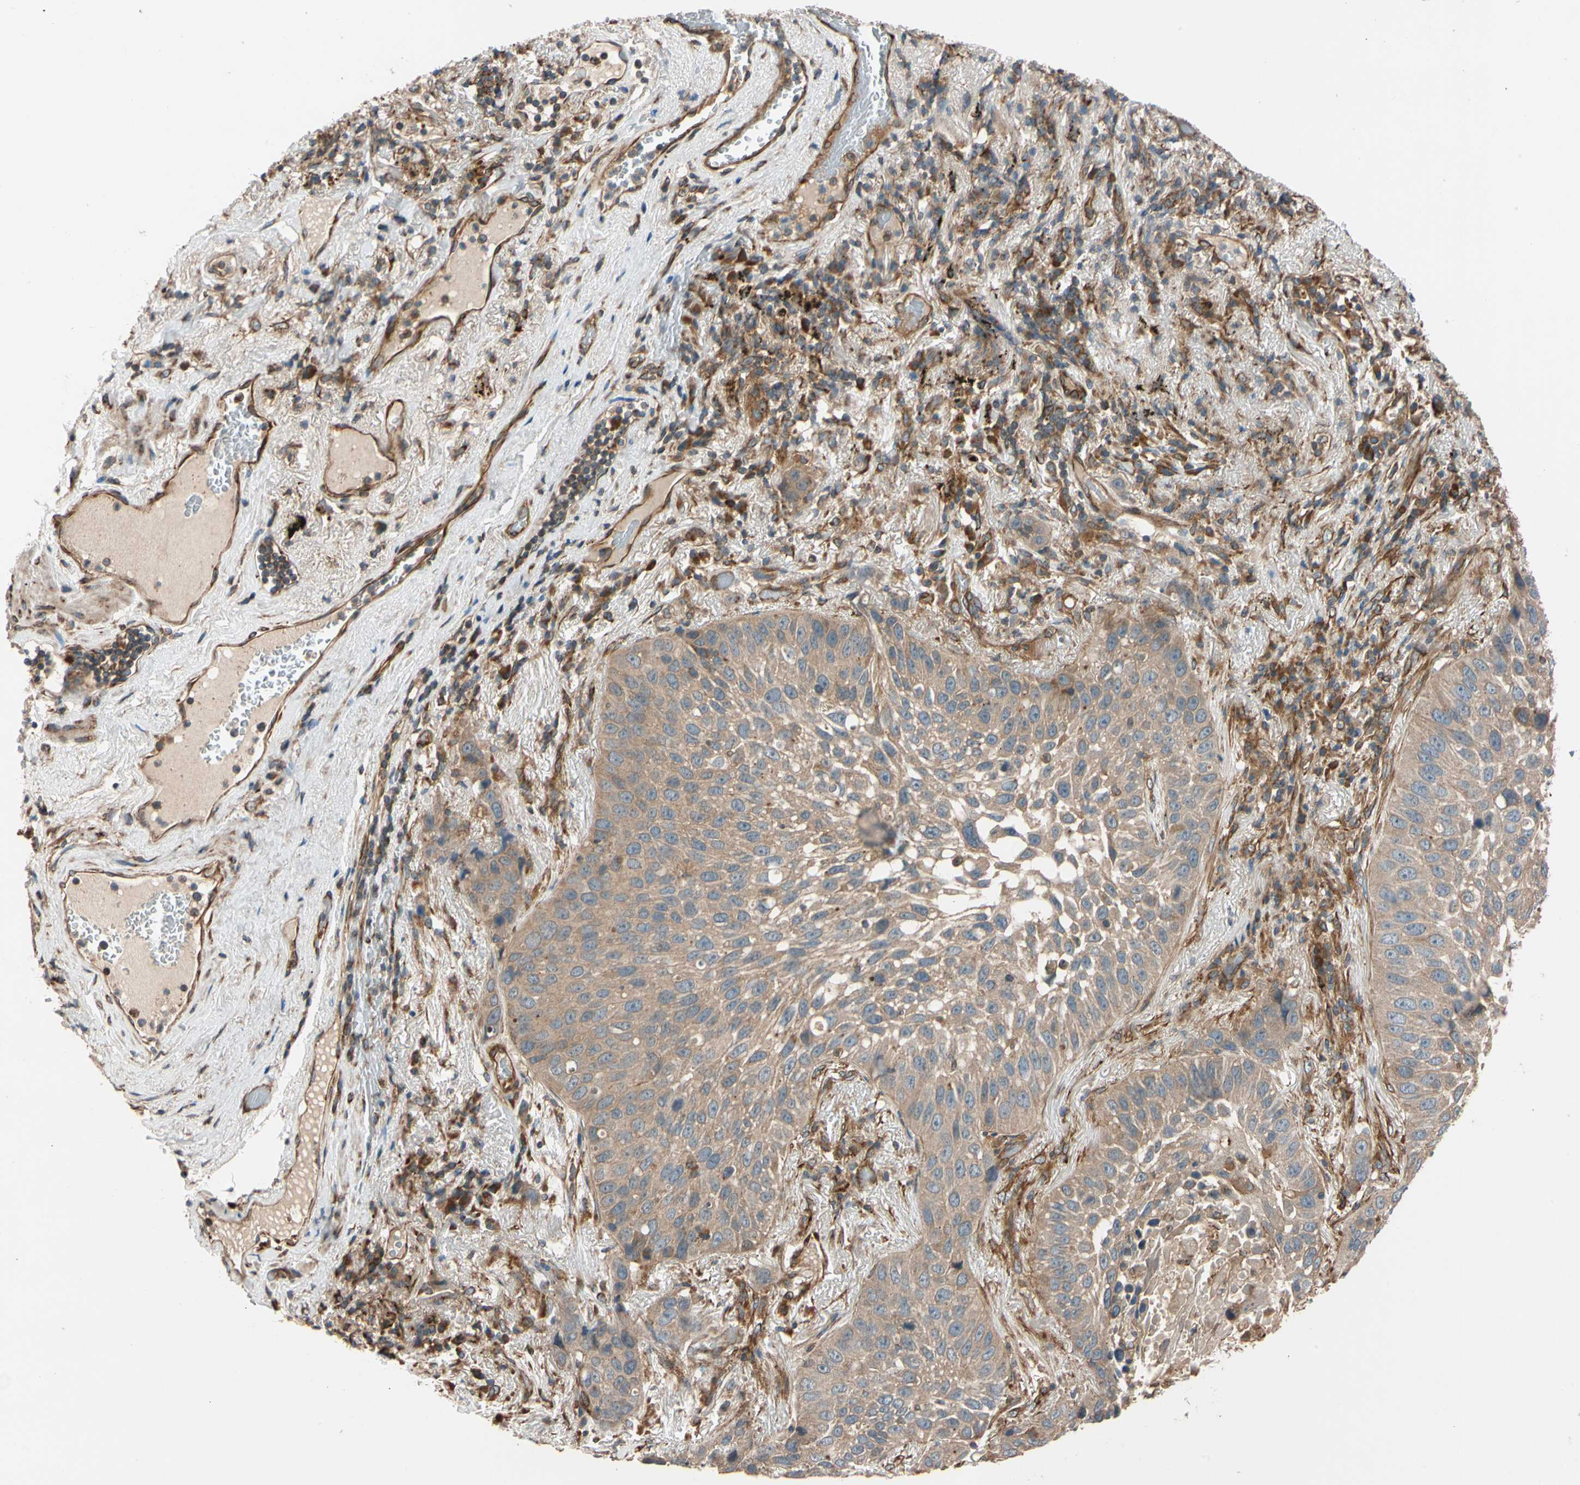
{"staining": {"intensity": "weak", "quantity": ">75%", "location": "cytoplasmic/membranous"}, "tissue": "lung cancer", "cell_type": "Tumor cells", "image_type": "cancer", "snomed": [{"axis": "morphology", "description": "Squamous cell carcinoma, NOS"}, {"axis": "topography", "description": "Lung"}], "caption": "Squamous cell carcinoma (lung) stained with immunohistochemistry (IHC) demonstrates weak cytoplasmic/membranous expression in approximately >75% of tumor cells. (Stains: DAB (3,3'-diaminobenzidine) in brown, nuclei in blue, Microscopy: brightfield microscopy at high magnification).", "gene": "PHYH", "patient": {"sex": "male", "age": 57}}